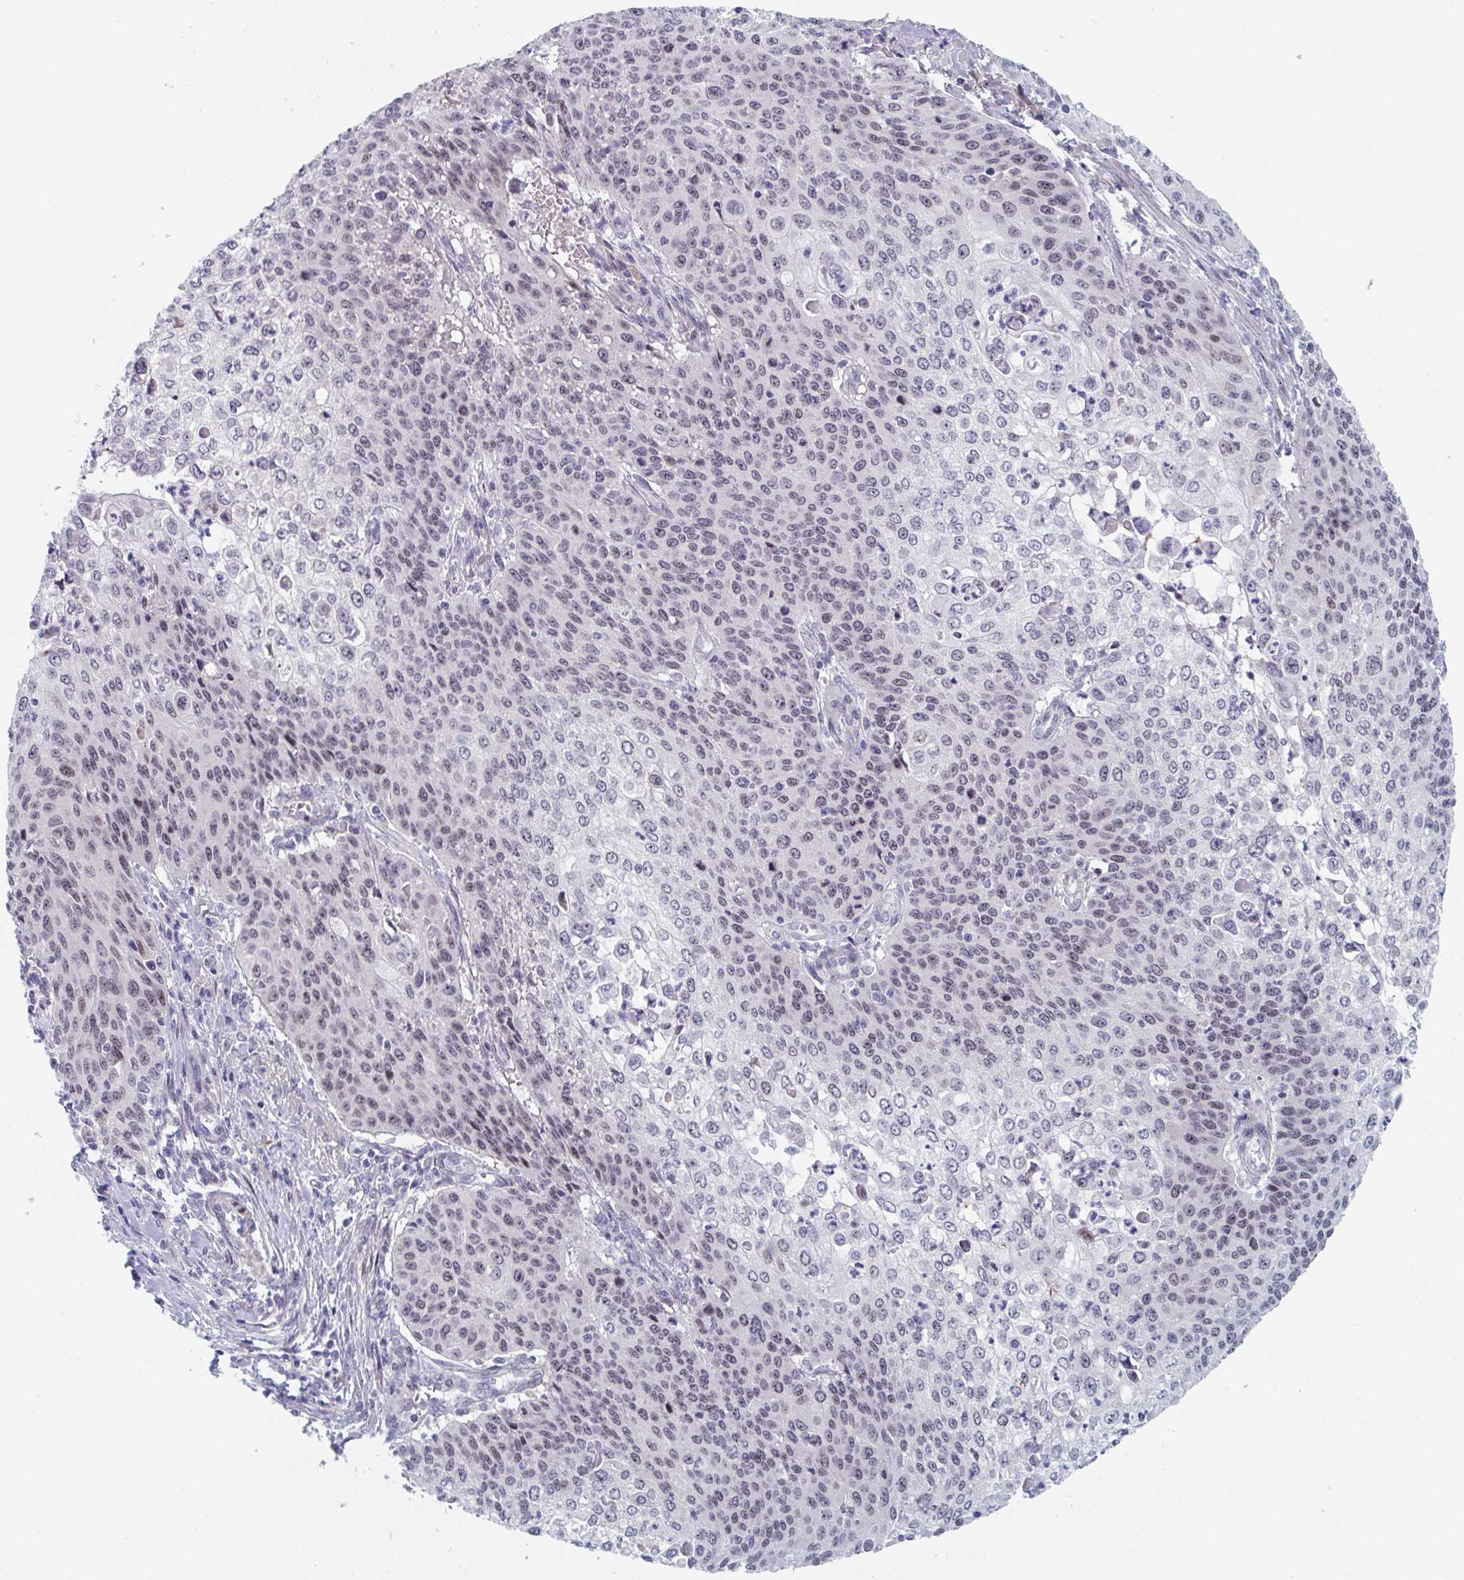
{"staining": {"intensity": "weak", "quantity": "25%-75%", "location": "nuclear"}, "tissue": "cervical cancer", "cell_type": "Tumor cells", "image_type": "cancer", "snomed": [{"axis": "morphology", "description": "Squamous cell carcinoma, NOS"}, {"axis": "topography", "description": "Cervix"}], "caption": "Brown immunohistochemical staining in human cervical cancer exhibits weak nuclear expression in about 25%-75% of tumor cells.", "gene": "CENPT", "patient": {"sex": "female", "age": 65}}